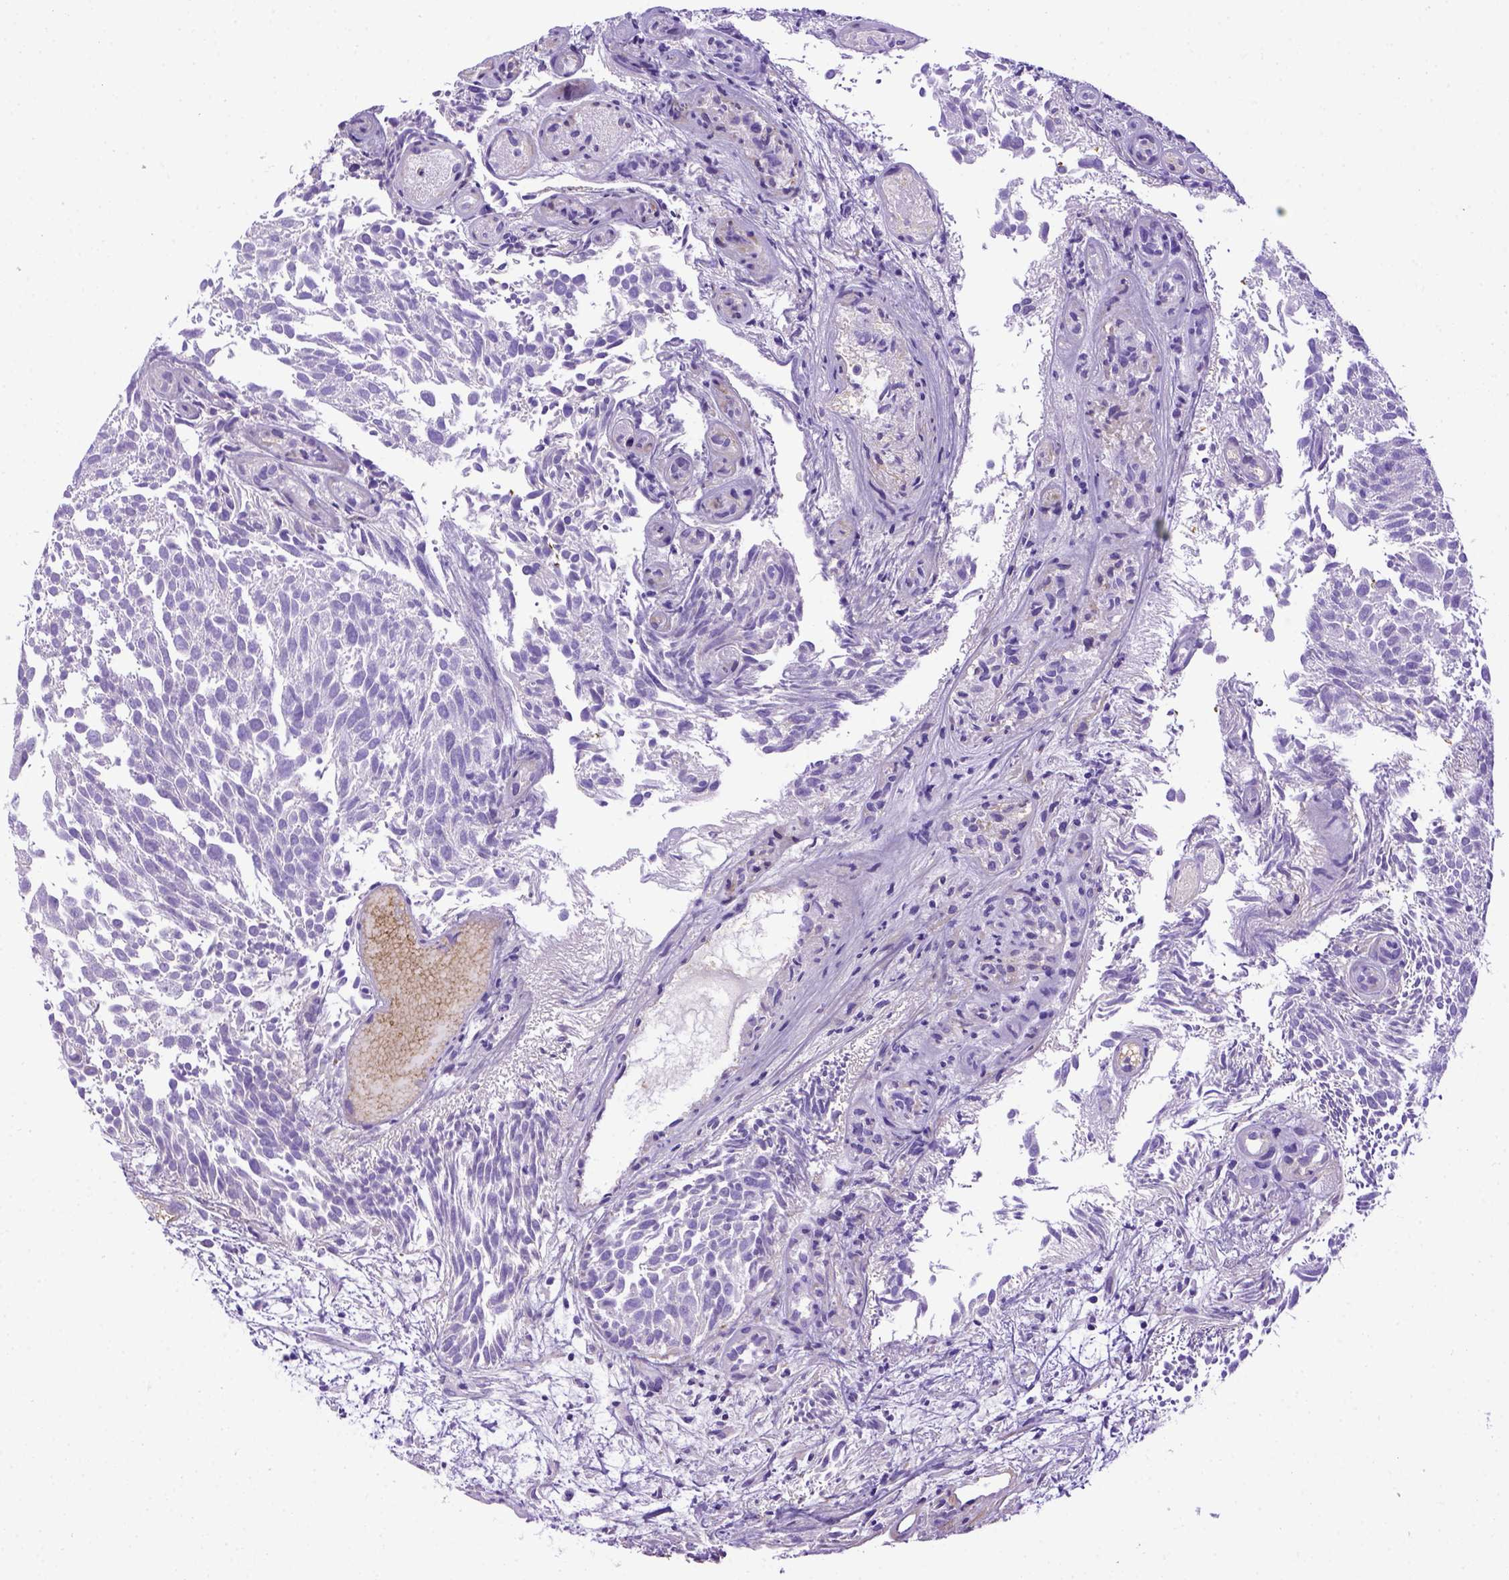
{"staining": {"intensity": "negative", "quantity": "none", "location": "none"}, "tissue": "urothelial cancer", "cell_type": "Tumor cells", "image_type": "cancer", "snomed": [{"axis": "morphology", "description": "Urothelial carcinoma, Low grade"}, {"axis": "topography", "description": "Urinary bladder"}], "caption": "Immunohistochemical staining of human urothelial carcinoma (low-grade) reveals no significant expression in tumor cells. The staining is performed using DAB brown chromogen with nuclei counter-stained in using hematoxylin.", "gene": "ADAM12", "patient": {"sex": "male", "age": 70}}